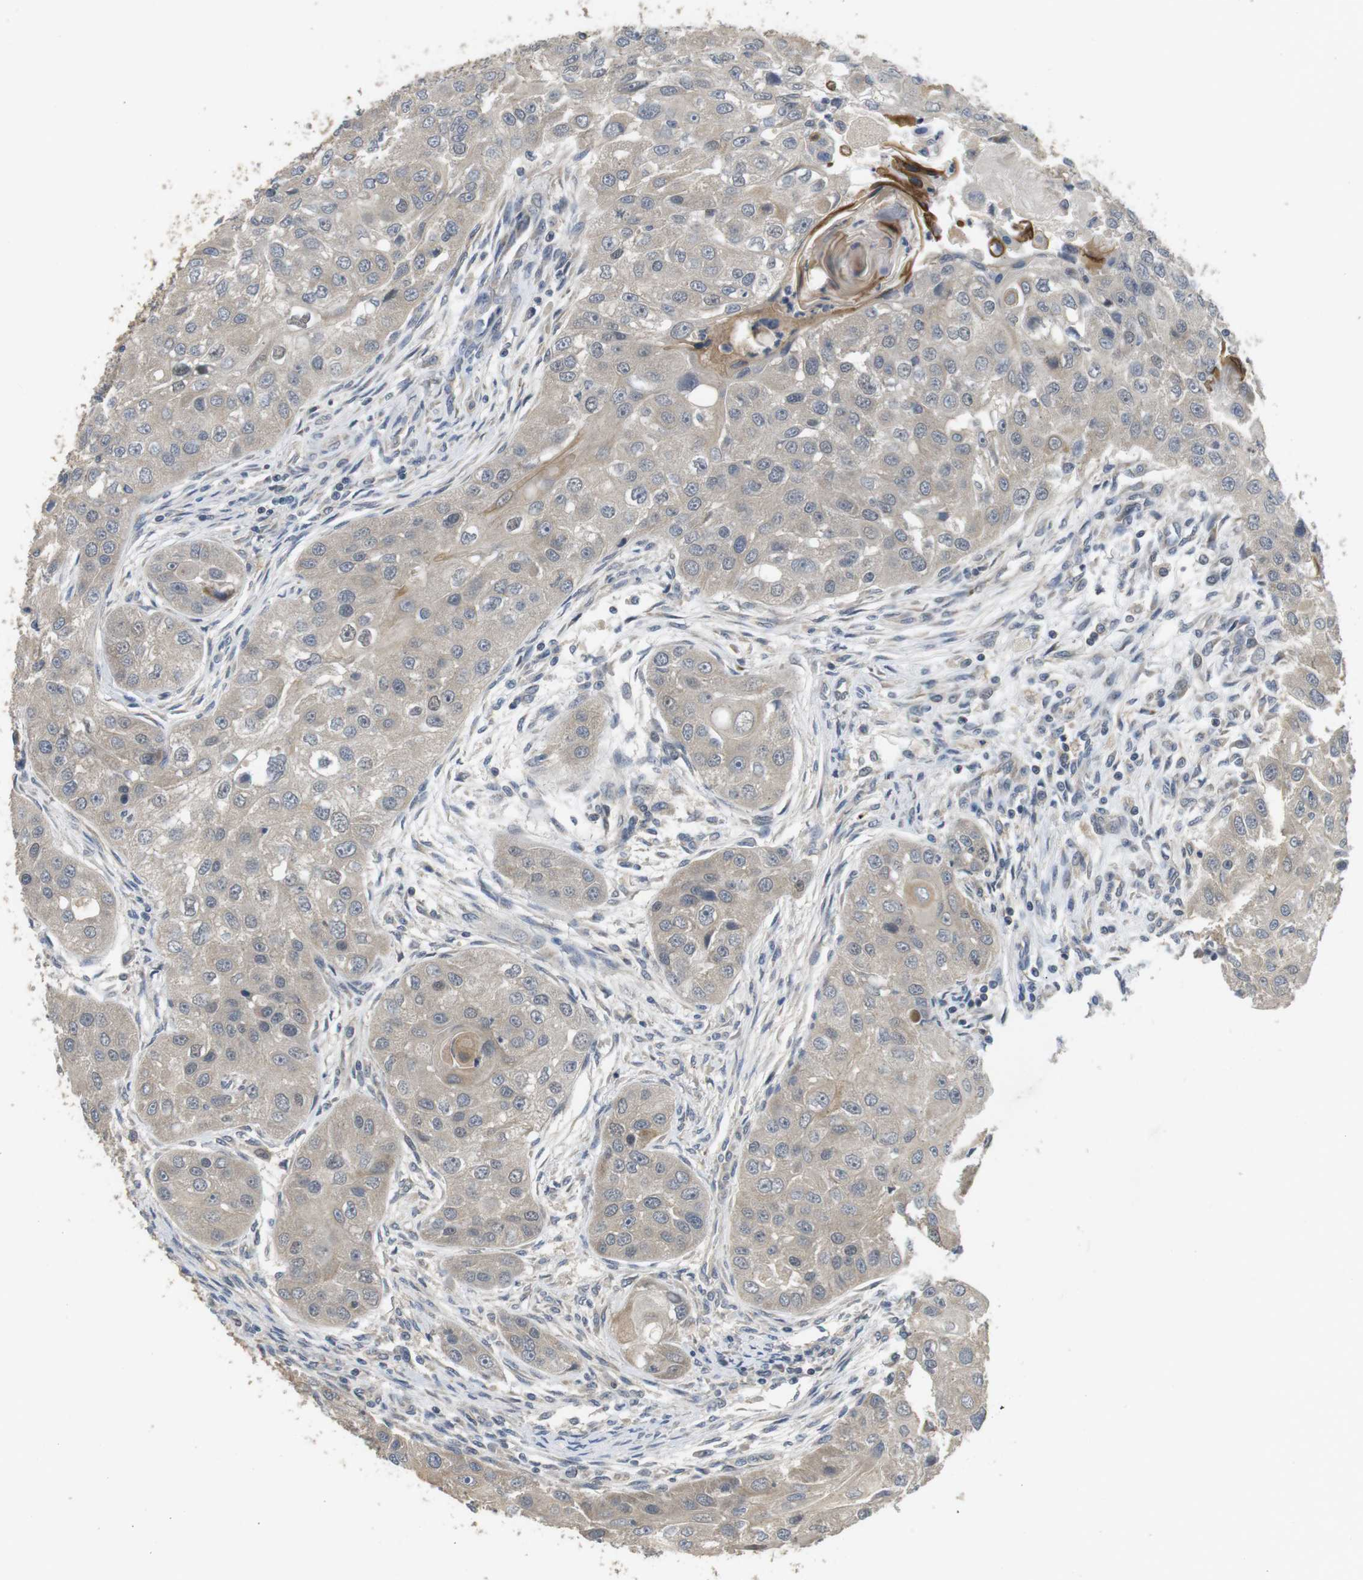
{"staining": {"intensity": "negative", "quantity": "none", "location": "none"}, "tissue": "head and neck cancer", "cell_type": "Tumor cells", "image_type": "cancer", "snomed": [{"axis": "morphology", "description": "Normal tissue, NOS"}, {"axis": "morphology", "description": "Squamous cell carcinoma, NOS"}, {"axis": "topography", "description": "Skeletal muscle"}, {"axis": "topography", "description": "Head-Neck"}], "caption": "Tumor cells are negative for protein expression in human head and neck cancer (squamous cell carcinoma). (Brightfield microscopy of DAB (3,3'-diaminobenzidine) immunohistochemistry (IHC) at high magnification).", "gene": "ADGRL3", "patient": {"sex": "male", "age": 51}}